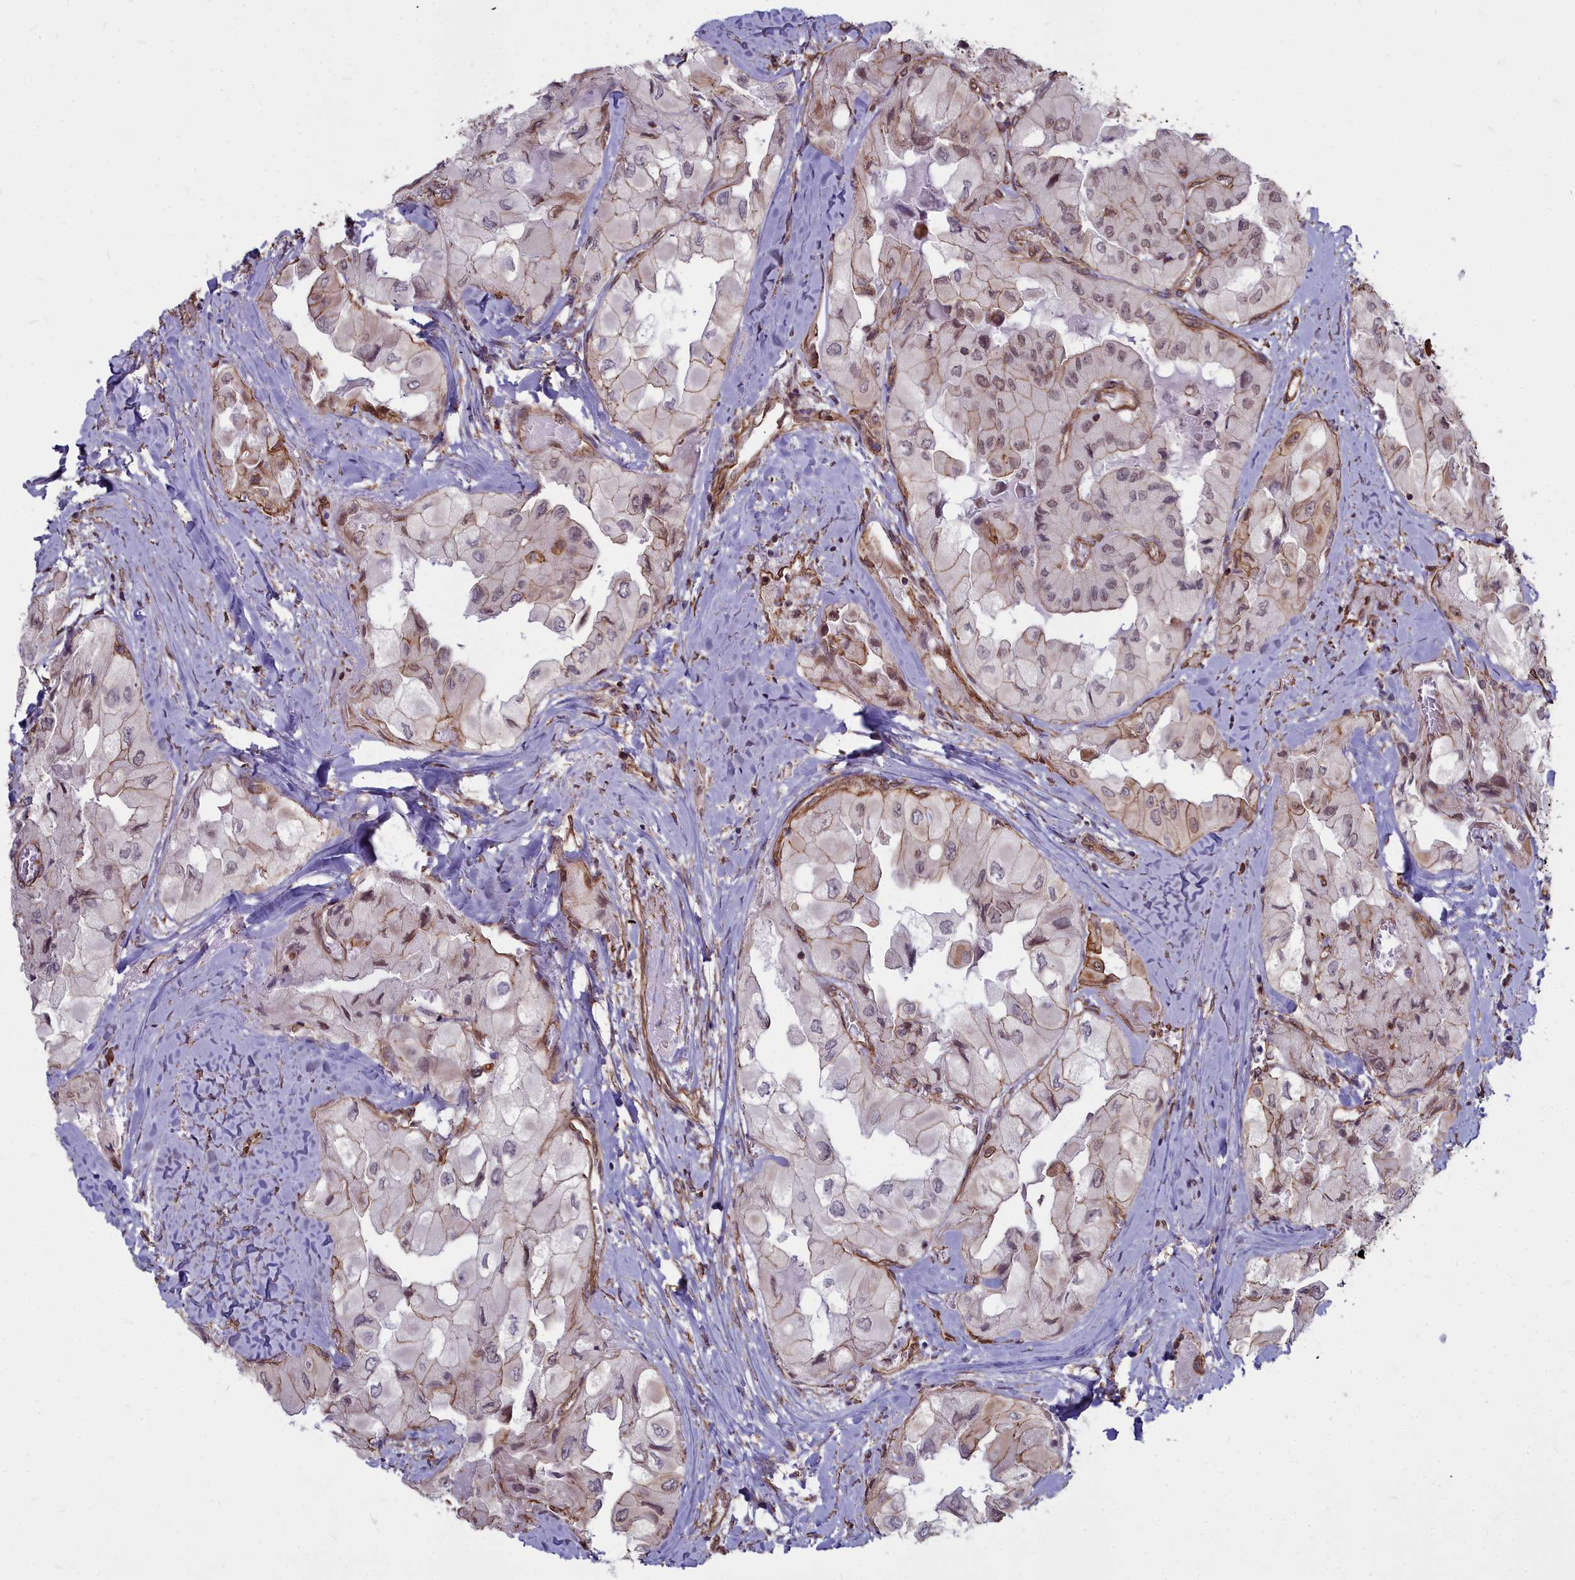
{"staining": {"intensity": "moderate", "quantity": "<25%", "location": "nuclear"}, "tissue": "thyroid cancer", "cell_type": "Tumor cells", "image_type": "cancer", "snomed": [{"axis": "morphology", "description": "Normal tissue, NOS"}, {"axis": "morphology", "description": "Papillary adenocarcinoma, NOS"}, {"axis": "topography", "description": "Thyroid gland"}], "caption": "Protein expression analysis of thyroid cancer (papillary adenocarcinoma) displays moderate nuclear expression in approximately <25% of tumor cells. (IHC, brightfield microscopy, high magnification).", "gene": "YJU2", "patient": {"sex": "female", "age": 59}}